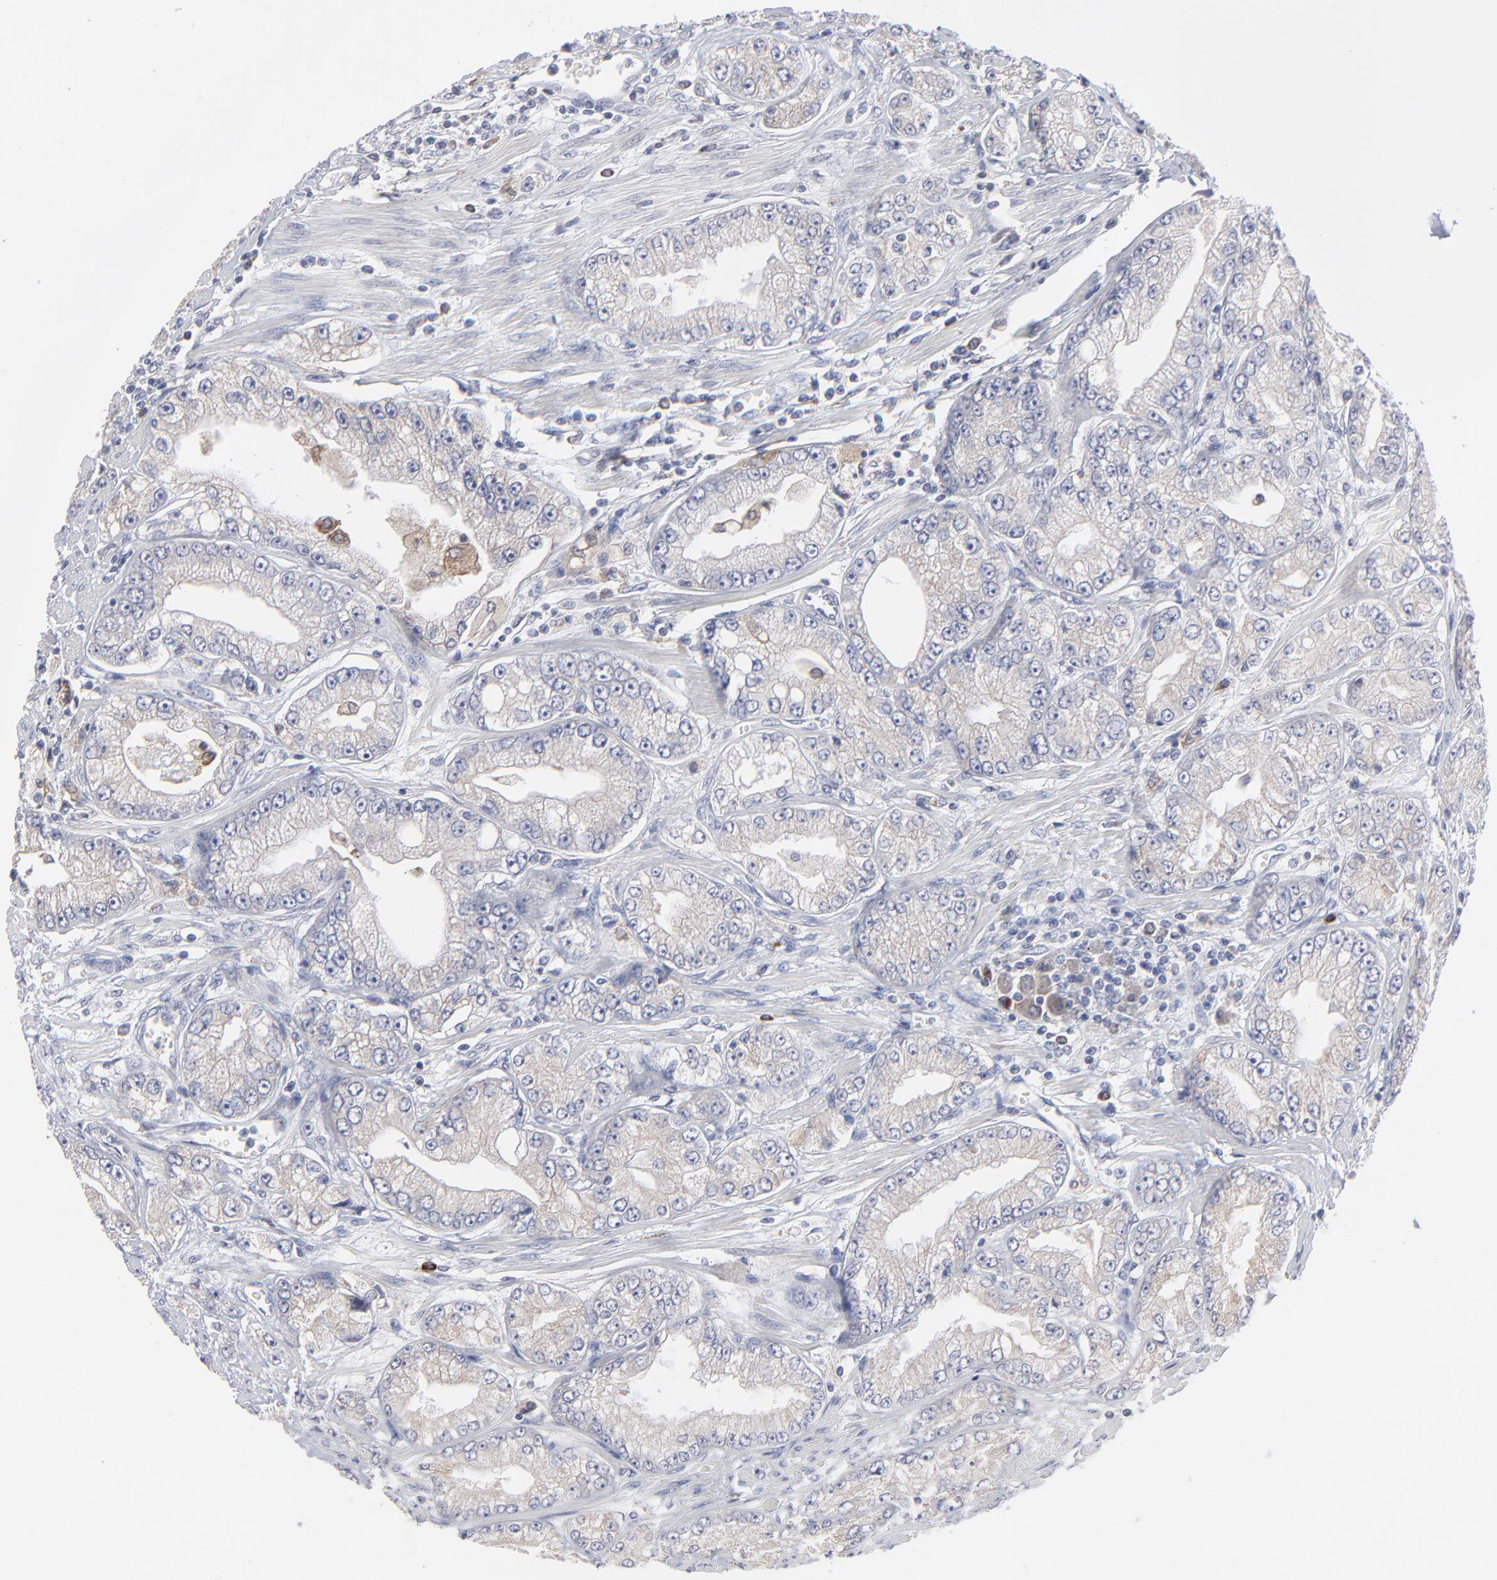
{"staining": {"intensity": "weak", "quantity": ">75%", "location": "cytoplasmic/membranous"}, "tissue": "prostate cancer", "cell_type": "Tumor cells", "image_type": "cancer", "snomed": [{"axis": "morphology", "description": "Adenocarcinoma, Medium grade"}, {"axis": "topography", "description": "Prostate"}], "caption": "Protein expression analysis of human prostate cancer (adenocarcinoma (medium-grade)) reveals weak cytoplasmic/membranous positivity in about >75% of tumor cells.", "gene": "TRIM22", "patient": {"sex": "male", "age": 72}}